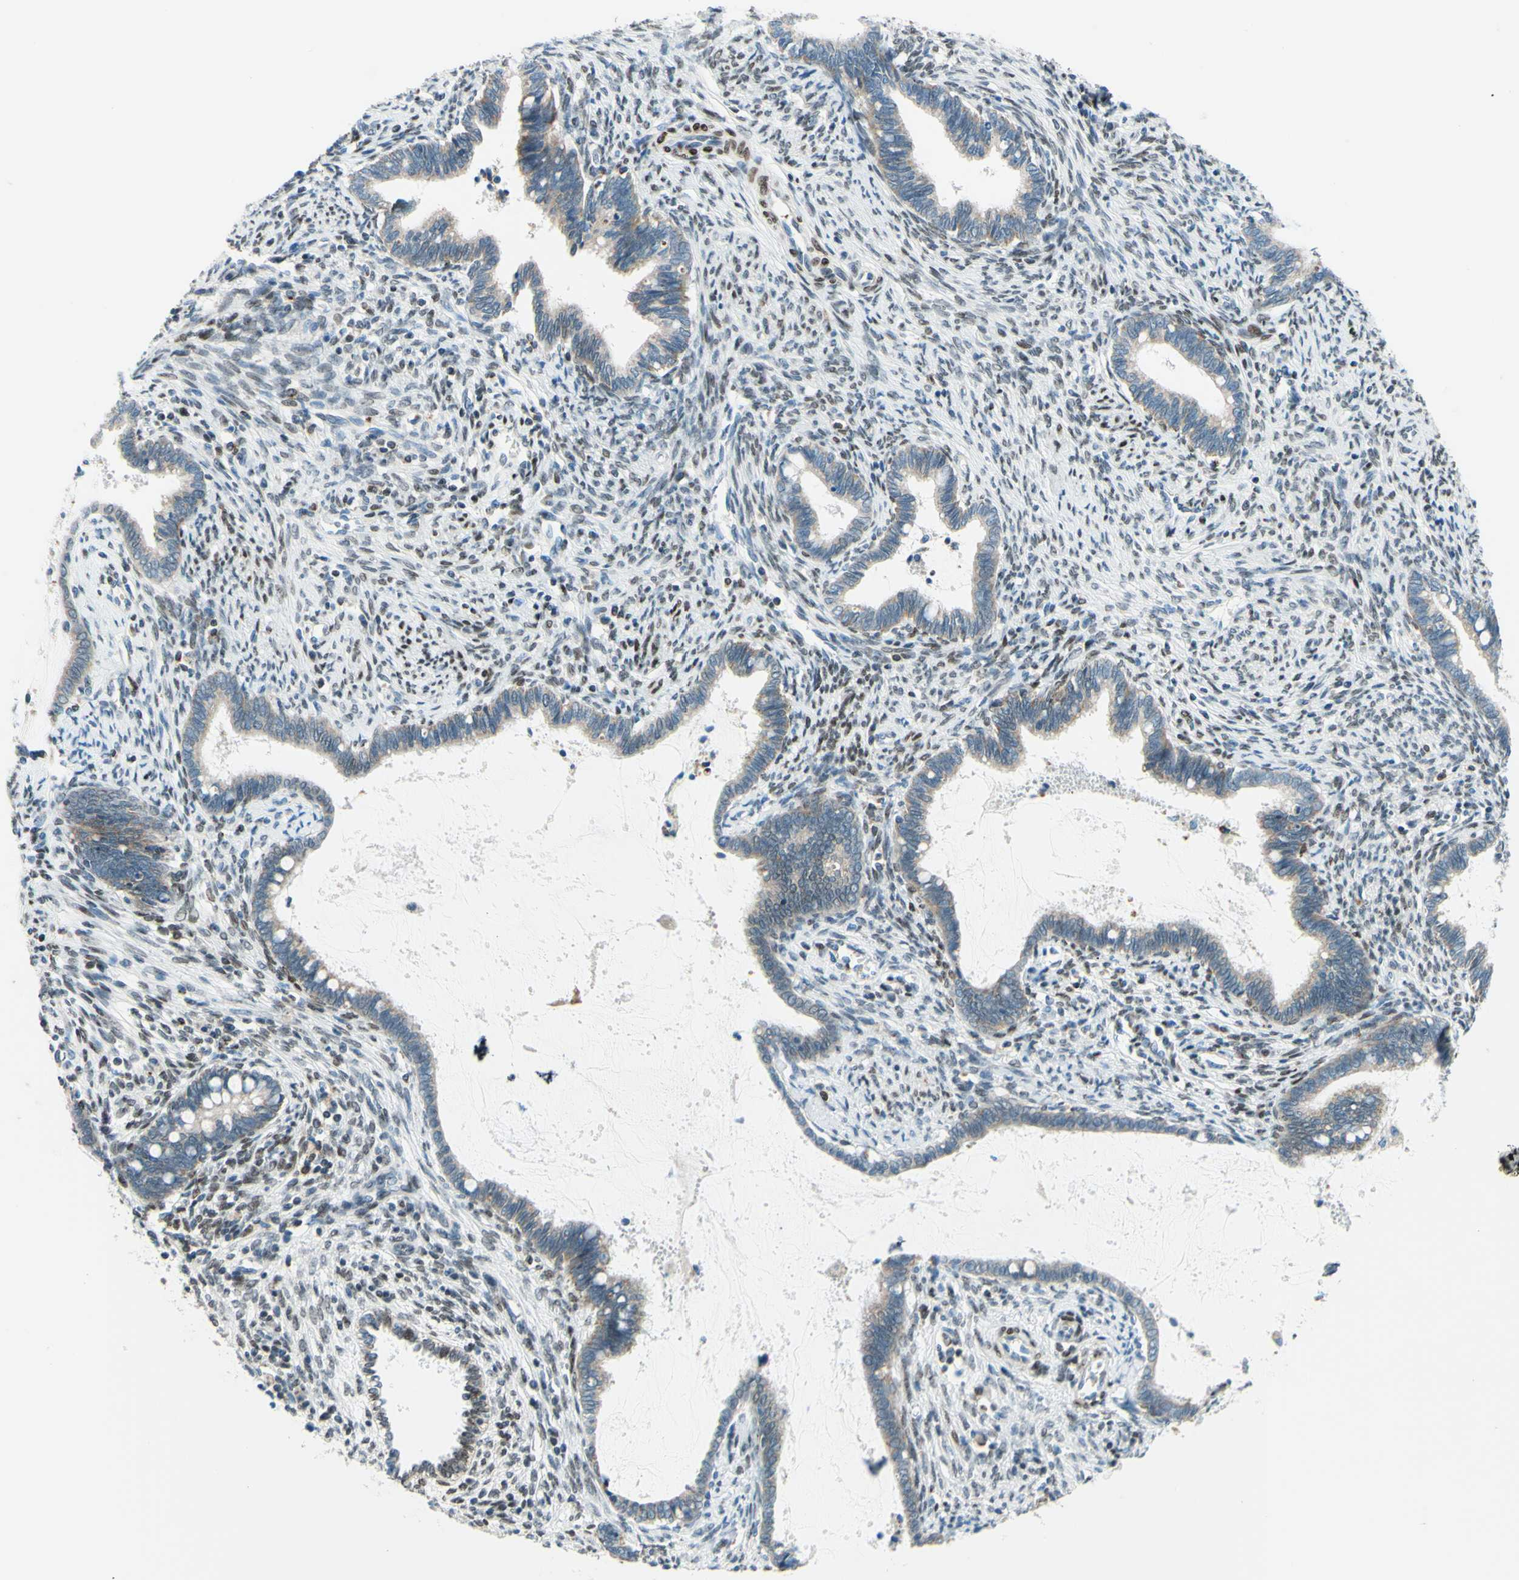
{"staining": {"intensity": "weak", "quantity": "25%-75%", "location": "cytoplasmic/membranous"}, "tissue": "cervical cancer", "cell_type": "Tumor cells", "image_type": "cancer", "snomed": [{"axis": "morphology", "description": "Adenocarcinoma, NOS"}, {"axis": "topography", "description": "Cervix"}], "caption": "A brown stain labels weak cytoplasmic/membranous positivity of a protein in human cervical cancer (adenocarcinoma) tumor cells.", "gene": "CBX7", "patient": {"sex": "female", "age": 44}}